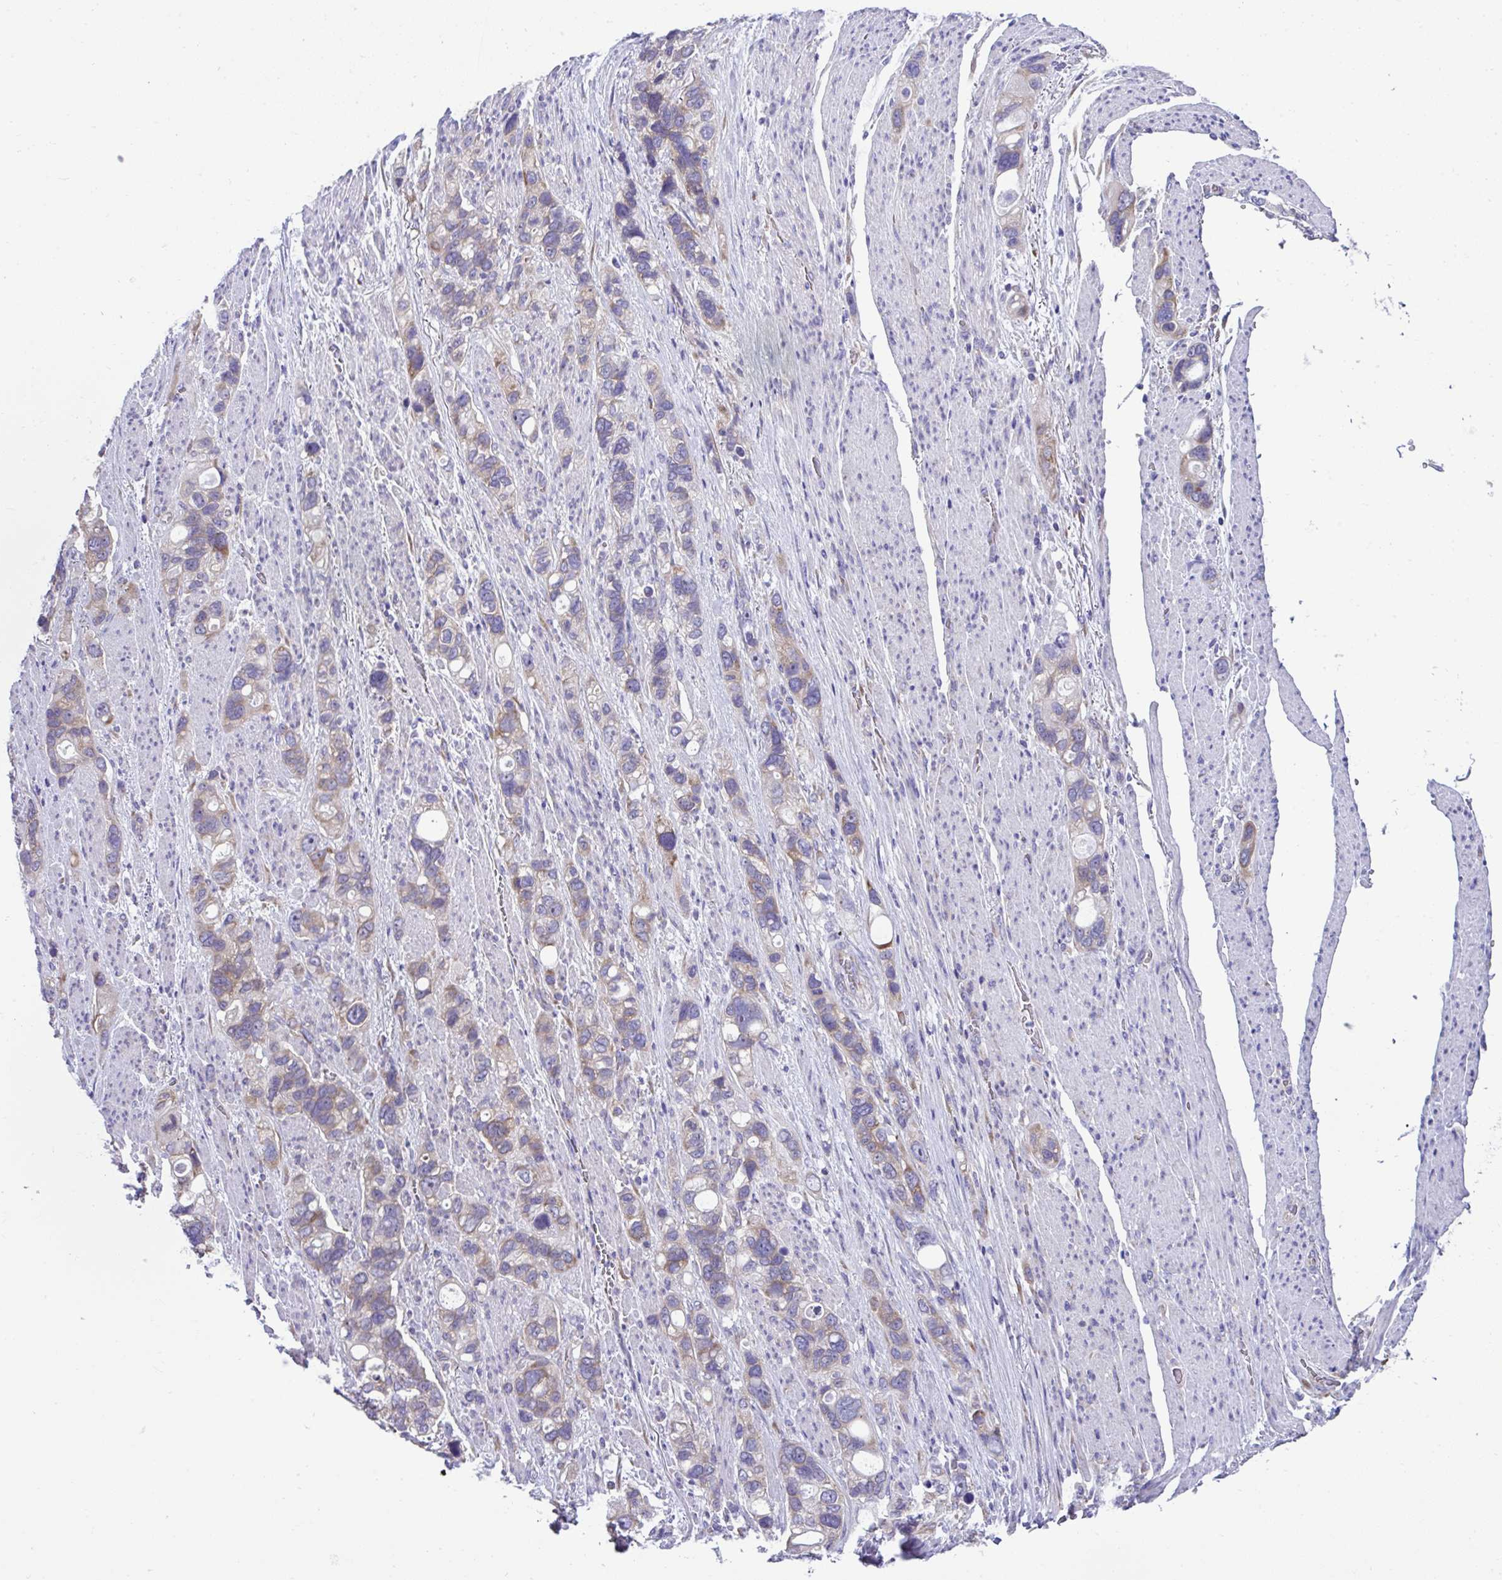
{"staining": {"intensity": "weak", "quantity": "25%-75%", "location": "cytoplasmic/membranous"}, "tissue": "stomach cancer", "cell_type": "Tumor cells", "image_type": "cancer", "snomed": [{"axis": "morphology", "description": "Adenocarcinoma, NOS"}, {"axis": "topography", "description": "Stomach, upper"}], "caption": "Immunohistochemical staining of stomach cancer shows low levels of weak cytoplasmic/membranous protein staining in approximately 25%-75% of tumor cells.", "gene": "RPL7", "patient": {"sex": "female", "age": 81}}